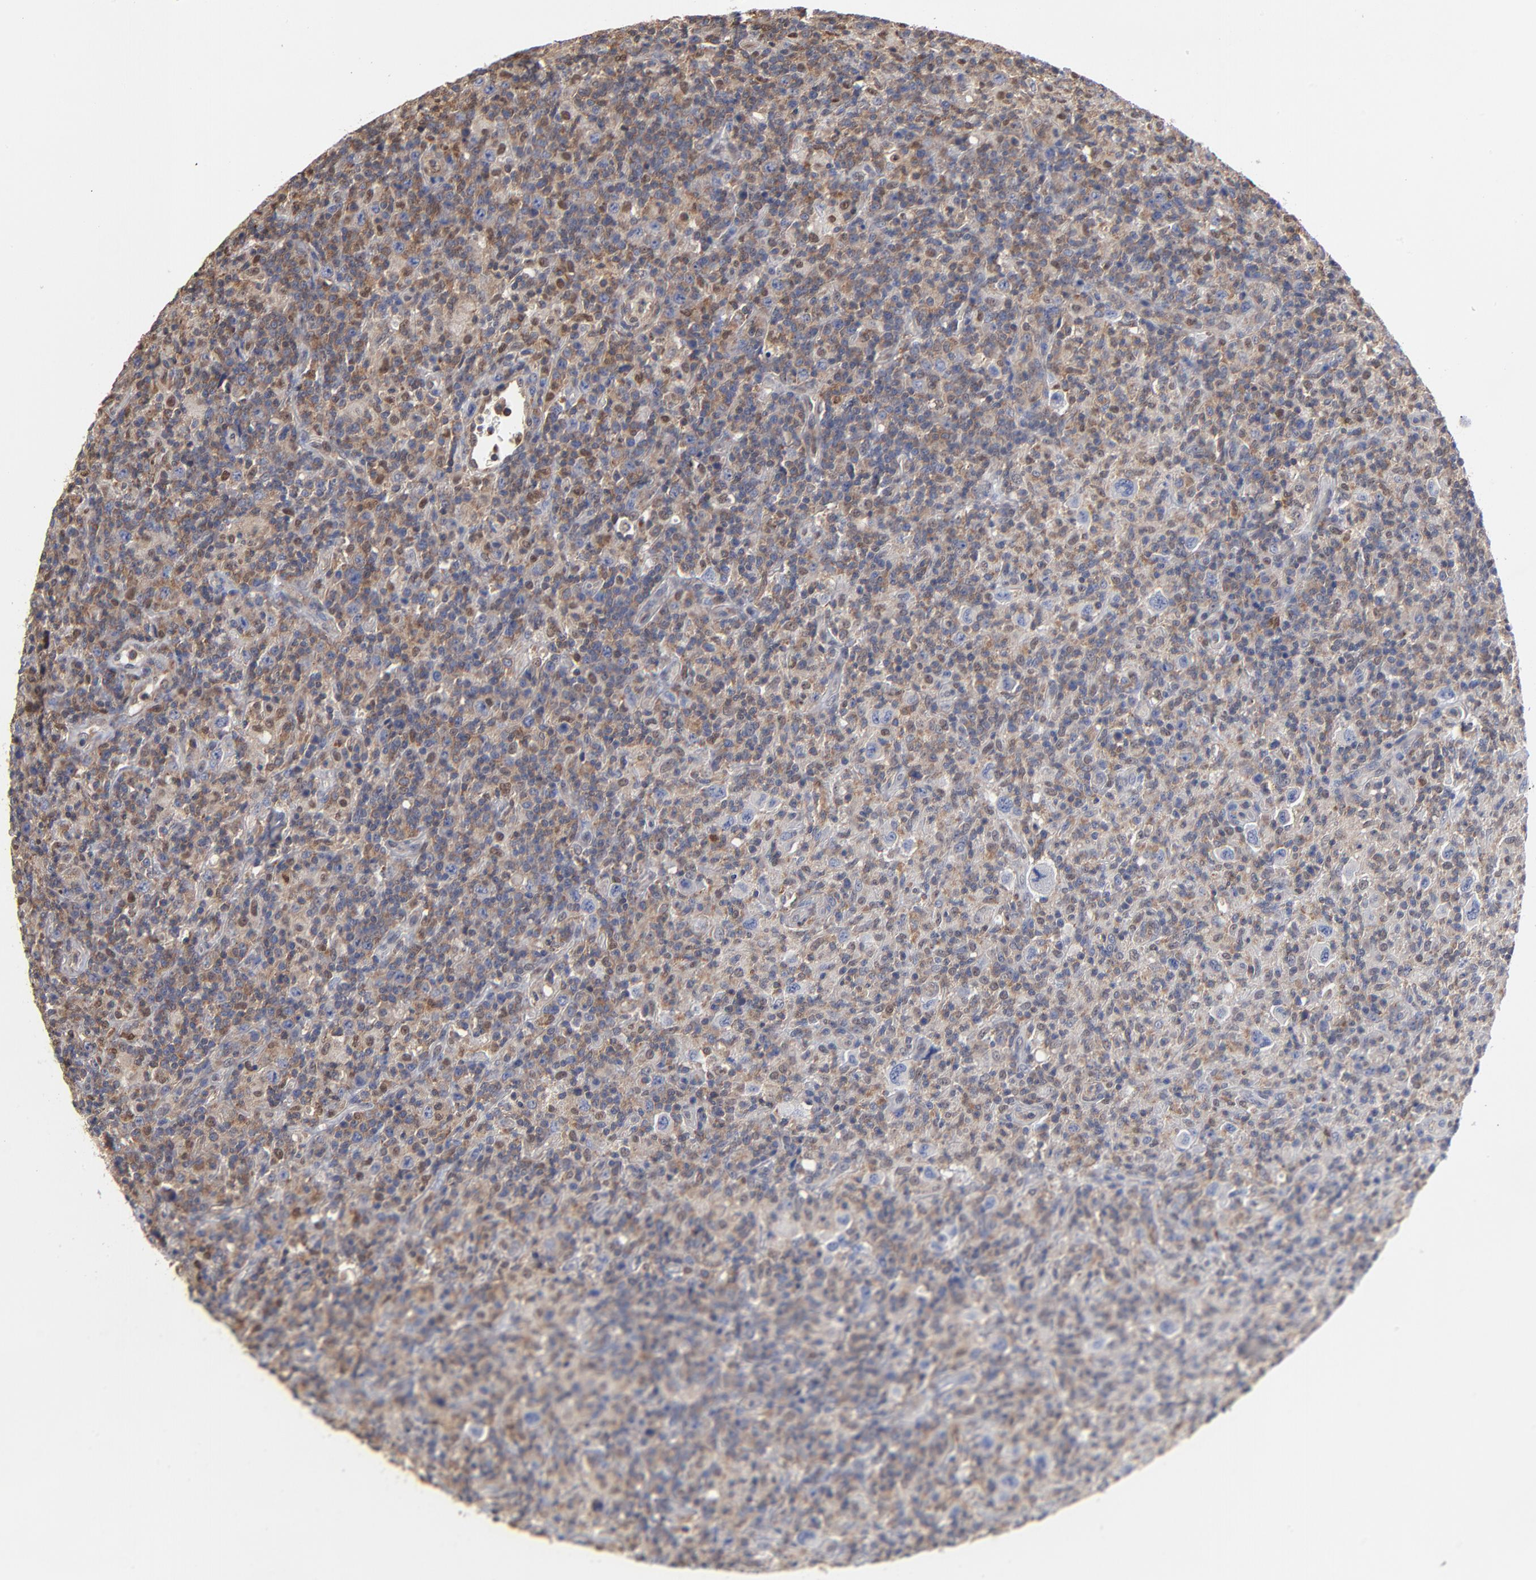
{"staining": {"intensity": "moderate", "quantity": "<25%", "location": "nuclear"}, "tissue": "lymphoma", "cell_type": "Tumor cells", "image_type": "cancer", "snomed": [{"axis": "morphology", "description": "Hodgkin's disease, NOS"}, {"axis": "topography", "description": "Lymph node"}], "caption": "Immunohistochemistry (IHC) of Hodgkin's disease demonstrates low levels of moderate nuclear positivity in approximately <25% of tumor cells.", "gene": "ARHGEF6", "patient": {"sex": "male", "age": 65}}